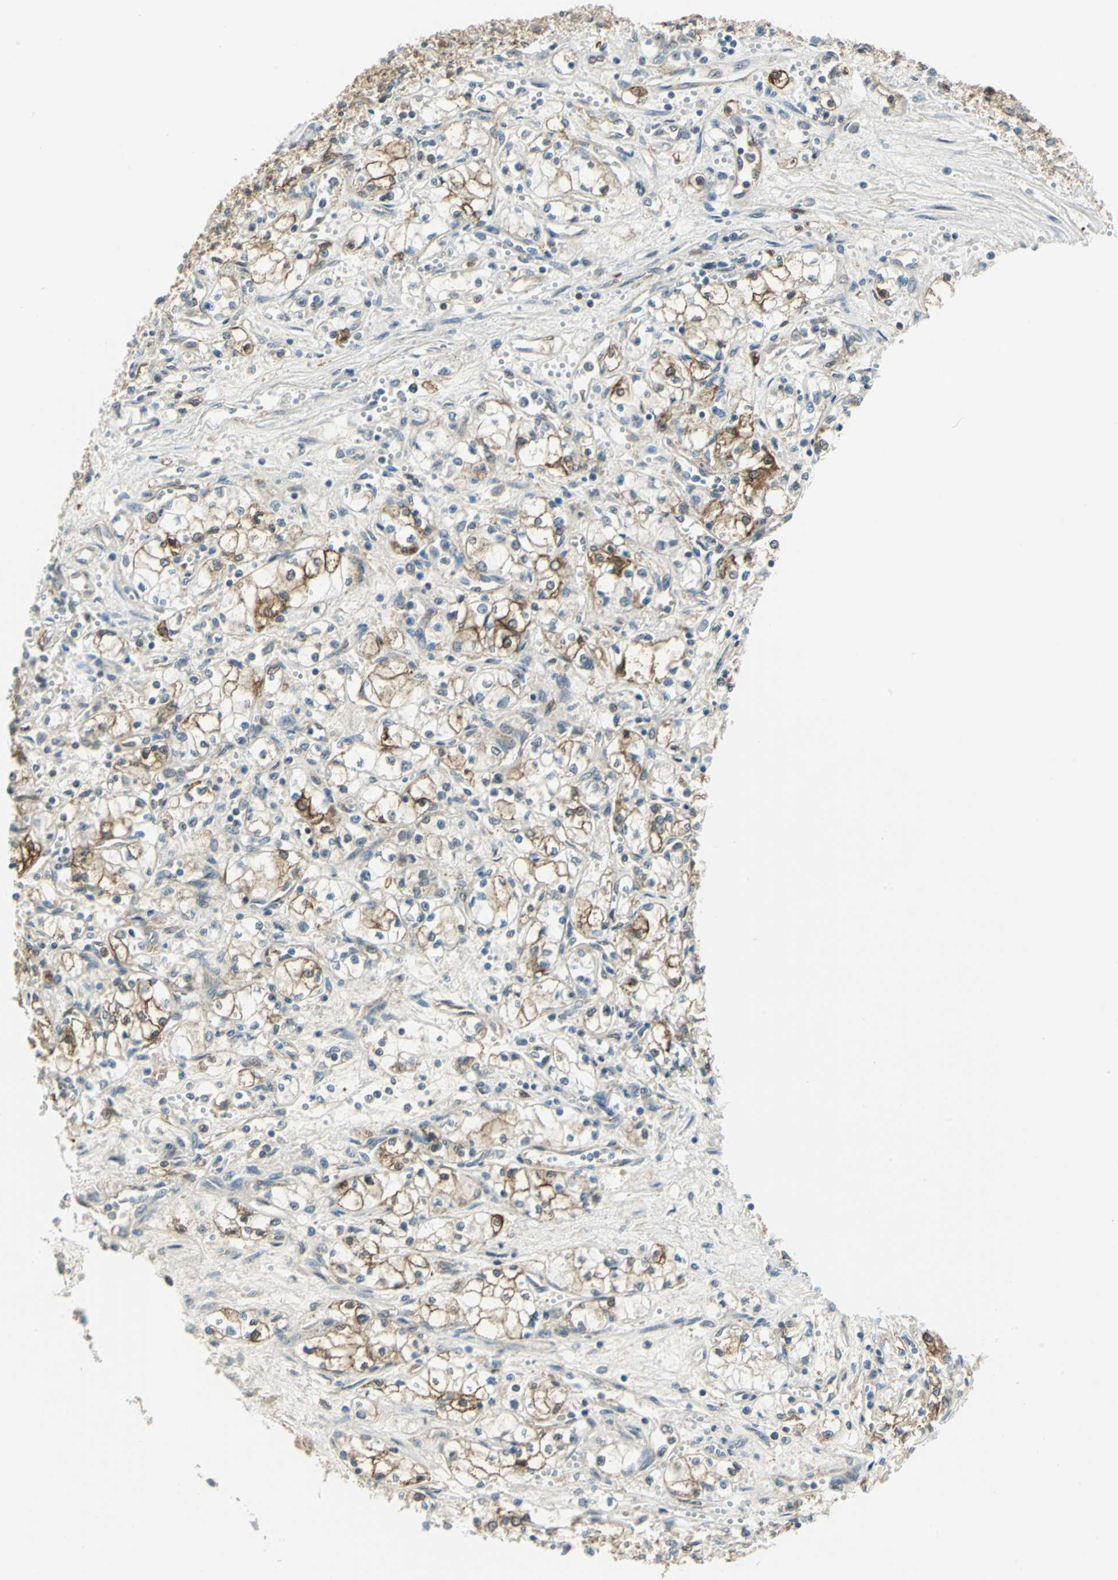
{"staining": {"intensity": "strong", "quantity": "25%-75%", "location": "cytoplasmic/membranous"}, "tissue": "renal cancer", "cell_type": "Tumor cells", "image_type": "cancer", "snomed": [{"axis": "morphology", "description": "Normal tissue, NOS"}, {"axis": "morphology", "description": "Adenocarcinoma, NOS"}, {"axis": "topography", "description": "Kidney"}], "caption": "Immunohistochemical staining of human adenocarcinoma (renal) demonstrates strong cytoplasmic/membranous protein expression in approximately 25%-75% of tumor cells.", "gene": "ALDOA", "patient": {"sex": "male", "age": 59}}